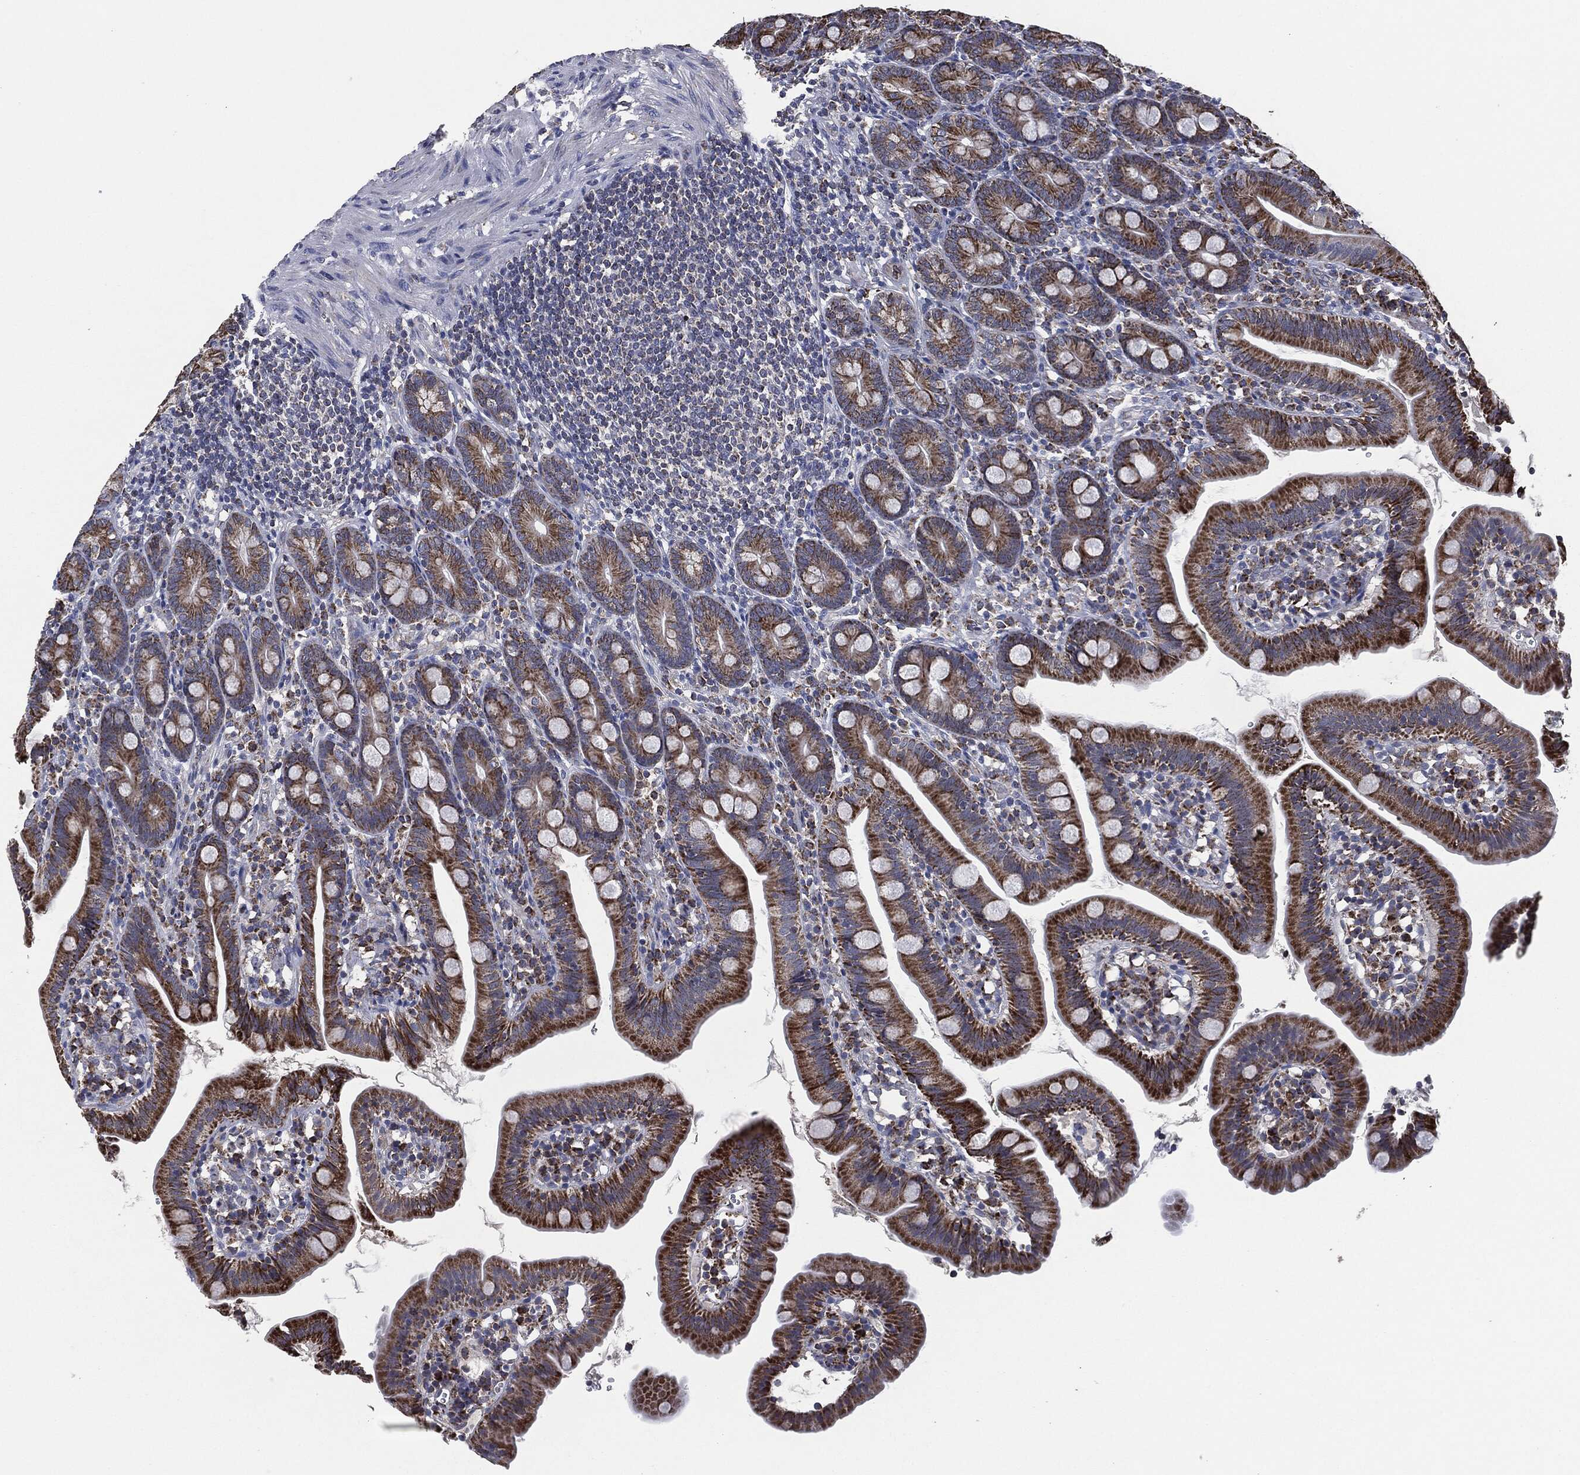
{"staining": {"intensity": "strong", "quantity": "25%-75%", "location": "cytoplasmic/membranous"}, "tissue": "duodenum", "cell_type": "Glandular cells", "image_type": "normal", "snomed": [{"axis": "morphology", "description": "Normal tissue, NOS"}, {"axis": "topography", "description": "Duodenum"}], "caption": "Immunohistochemical staining of normal duodenum displays high levels of strong cytoplasmic/membranous staining in about 25%-75% of glandular cells. The protein of interest is stained brown, and the nuclei are stained in blue (DAB IHC with brightfield microscopy, high magnification).", "gene": "NDUFV2", "patient": {"sex": "female", "age": 67}}